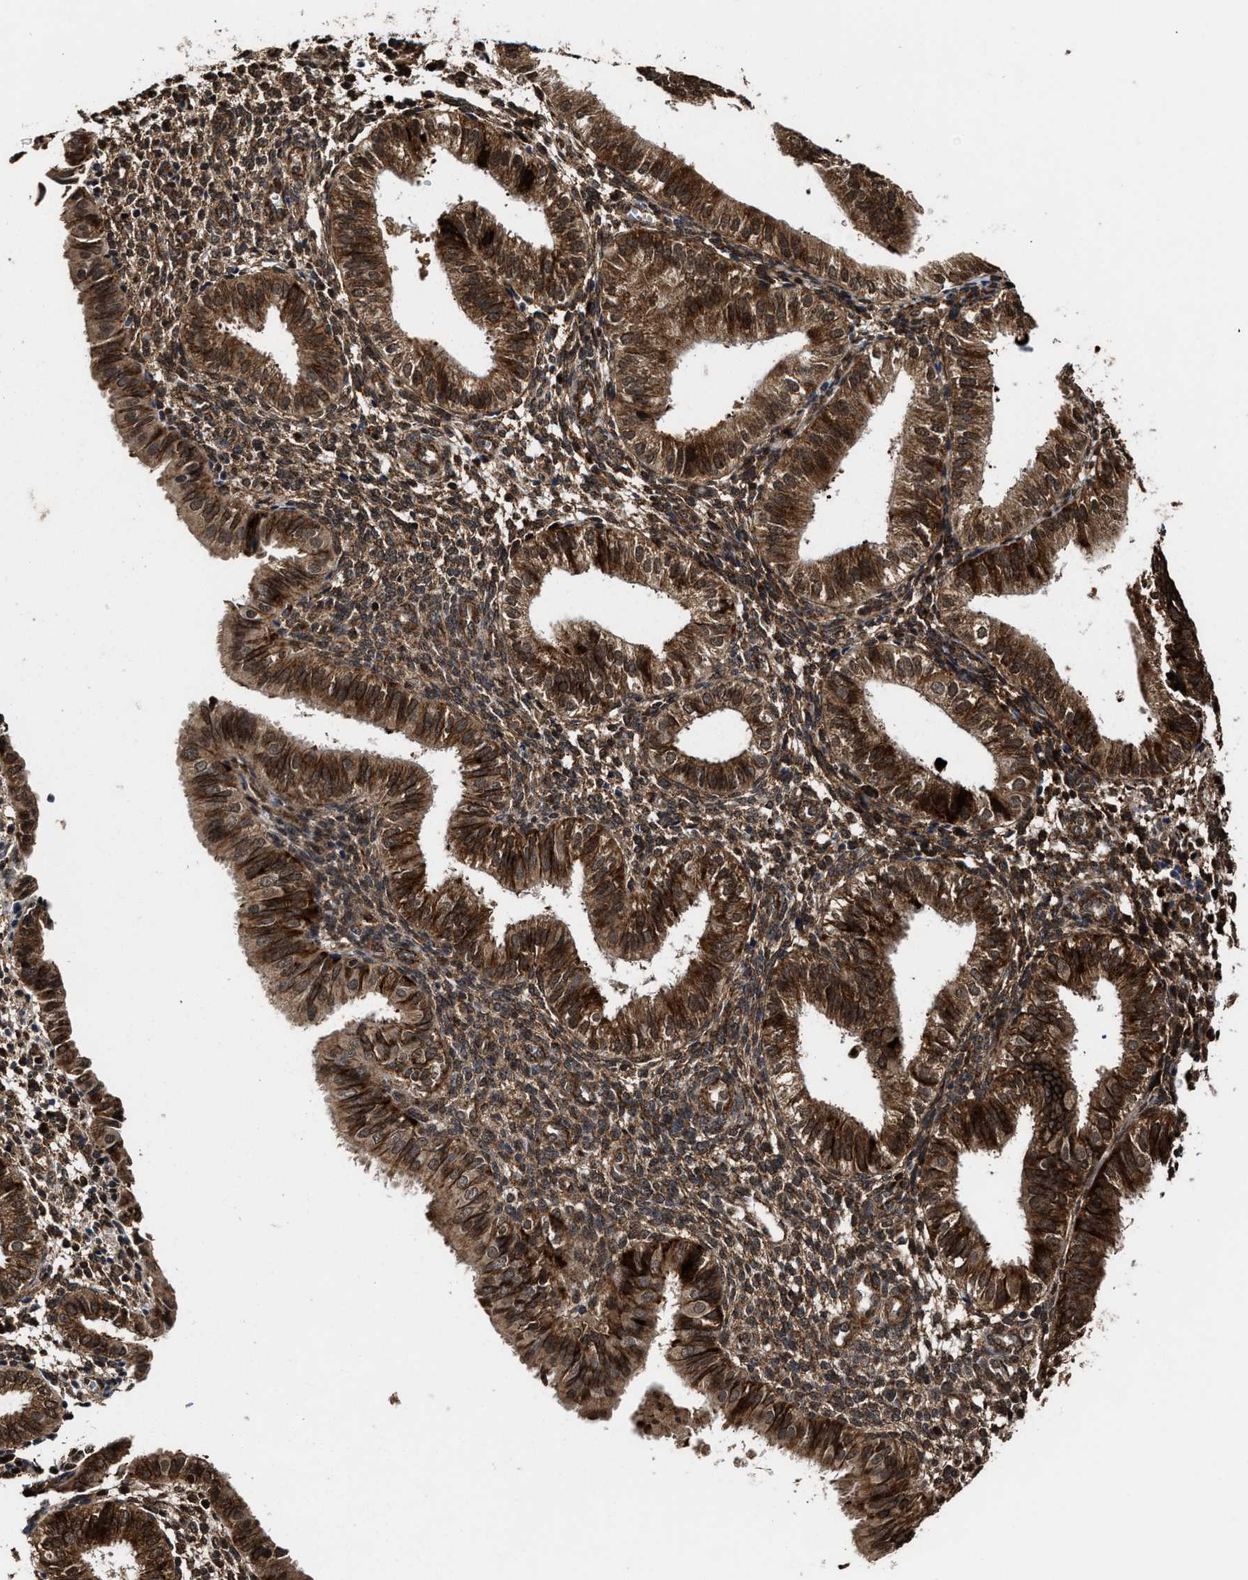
{"staining": {"intensity": "strong", "quantity": "<25%", "location": "cytoplasmic/membranous,nuclear"}, "tissue": "endometrium", "cell_type": "Cells in endometrial stroma", "image_type": "normal", "snomed": [{"axis": "morphology", "description": "Normal tissue, NOS"}, {"axis": "topography", "description": "Endometrium"}], "caption": "DAB immunohistochemical staining of normal endometrium exhibits strong cytoplasmic/membranous,nuclear protein positivity in approximately <25% of cells in endometrial stroma.", "gene": "SEPTIN2", "patient": {"sex": "female", "age": 39}}